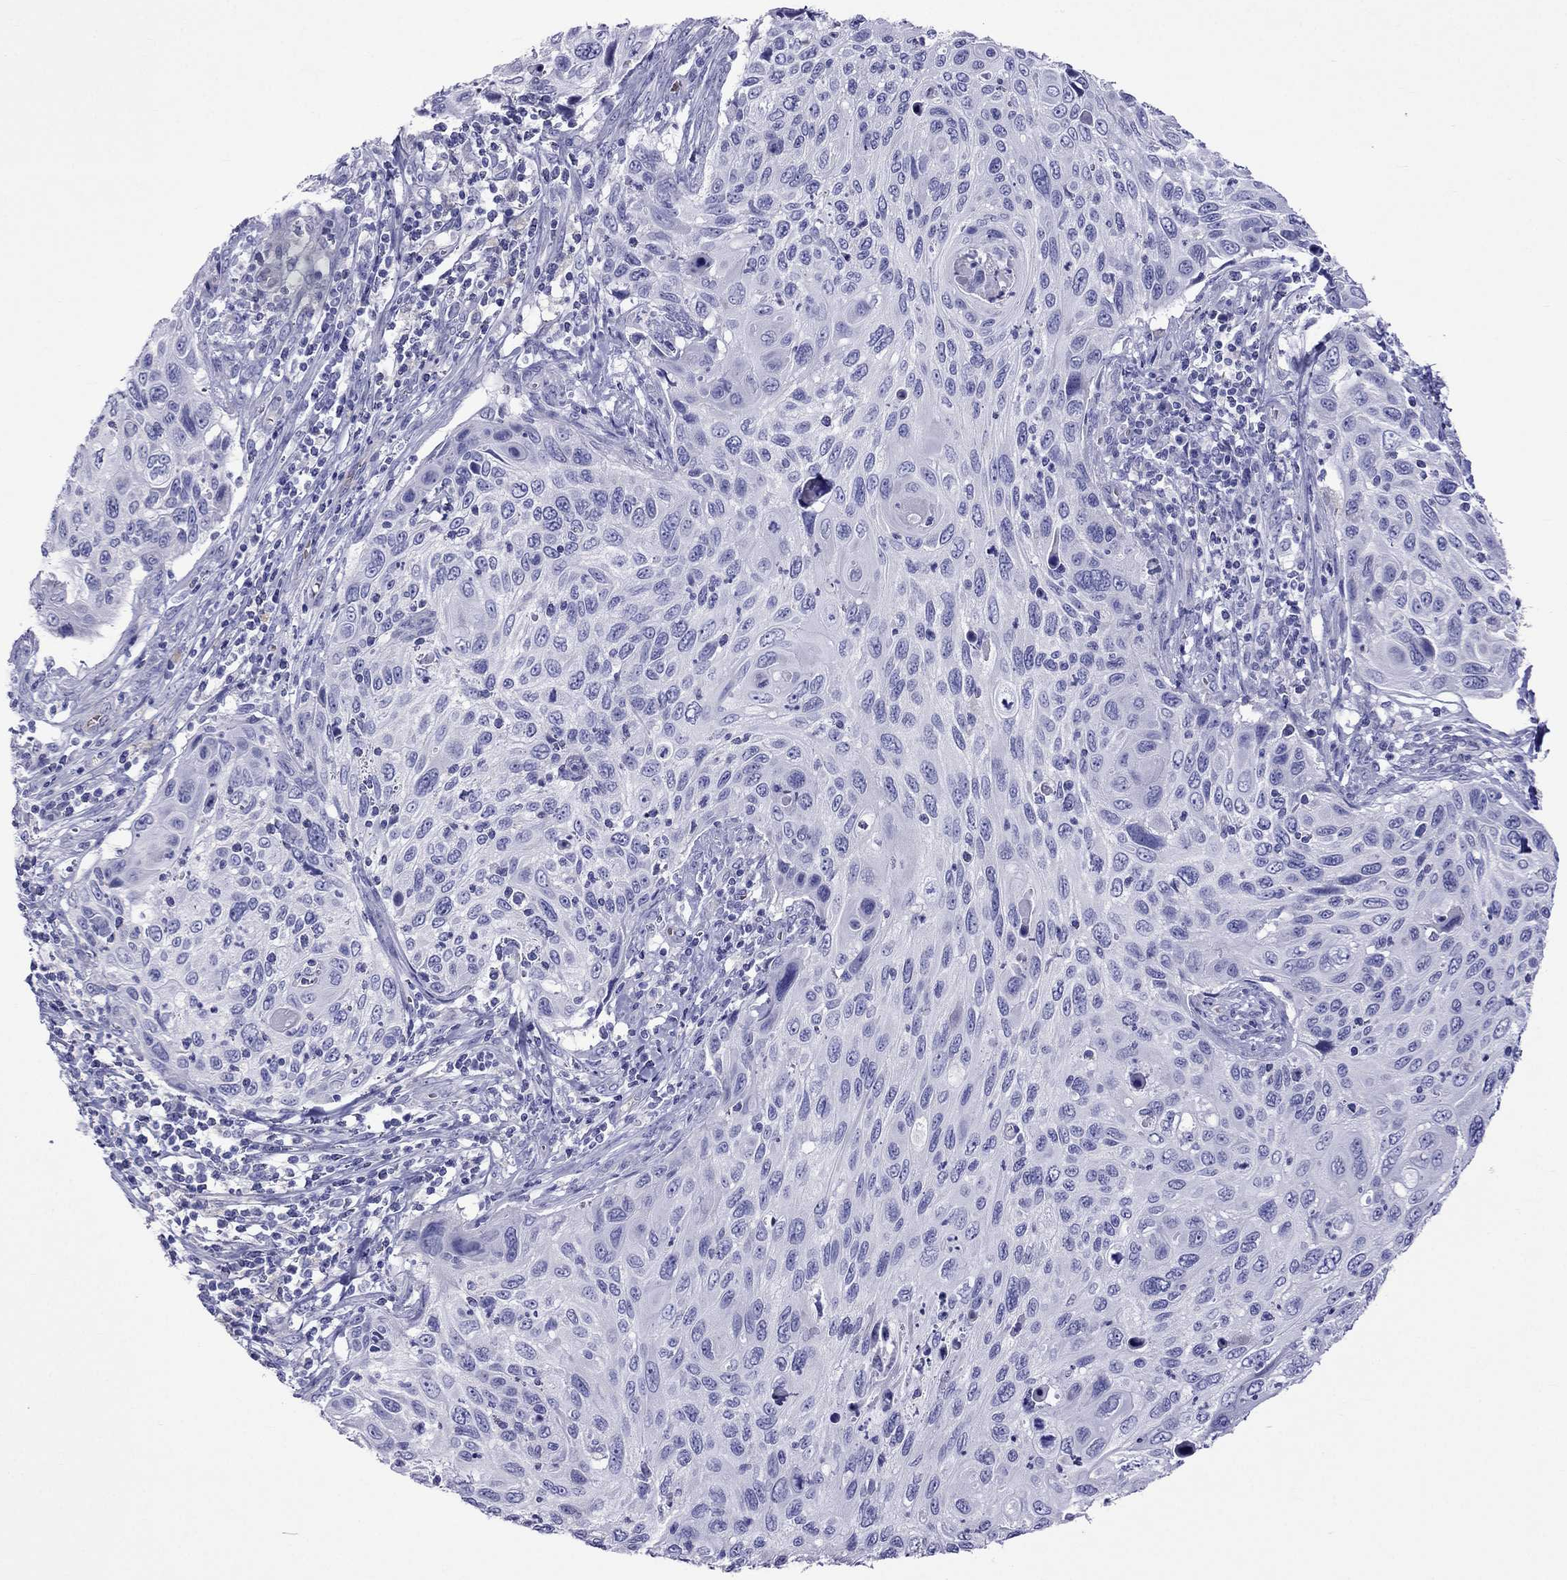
{"staining": {"intensity": "negative", "quantity": "none", "location": "none"}, "tissue": "cervical cancer", "cell_type": "Tumor cells", "image_type": "cancer", "snomed": [{"axis": "morphology", "description": "Squamous cell carcinoma, NOS"}, {"axis": "topography", "description": "Cervix"}], "caption": "Micrograph shows no significant protein positivity in tumor cells of squamous cell carcinoma (cervical).", "gene": "TDRD1", "patient": {"sex": "female", "age": 70}}